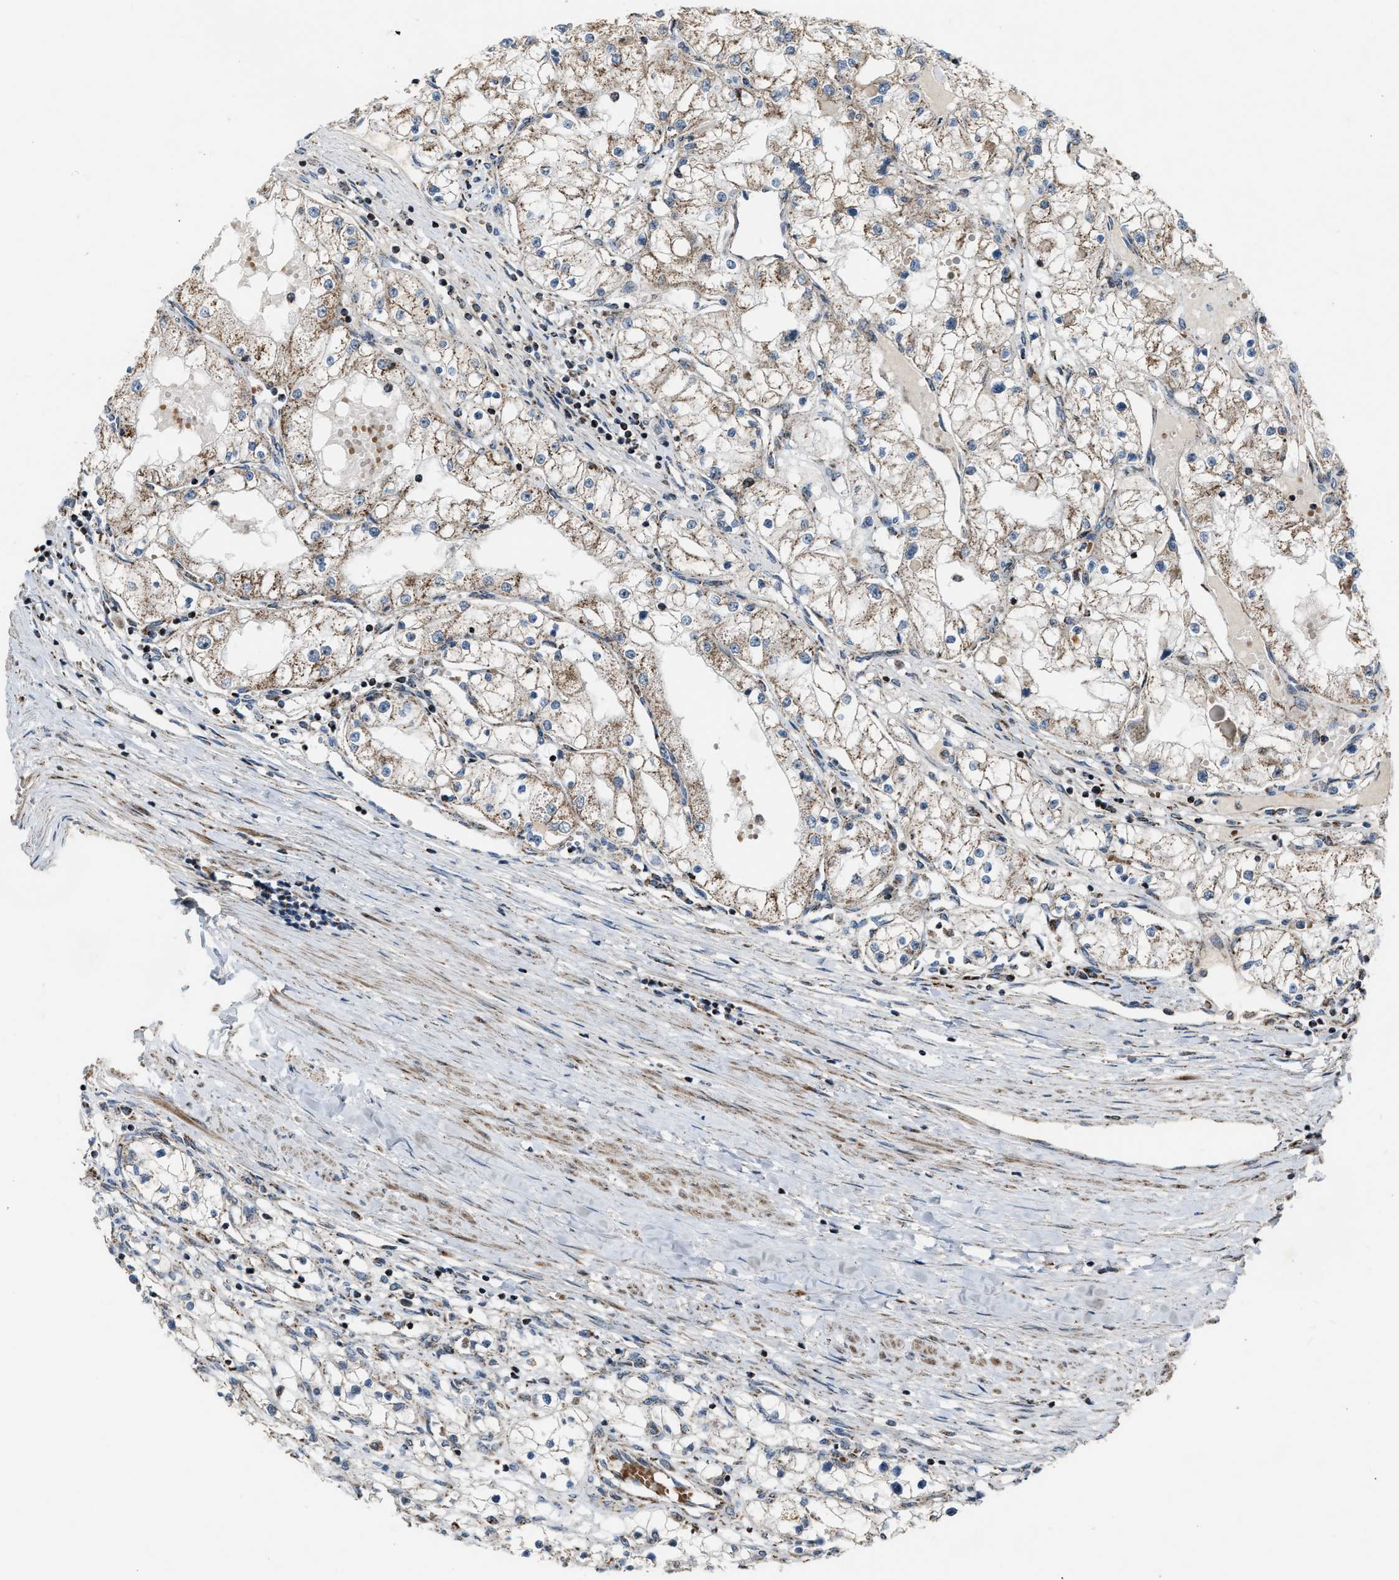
{"staining": {"intensity": "moderate", "quantity": ">75%", "location": "cytoplasmic/membranous"}, "tissue": "renal cancer", "cell_type": "Tumor cells", "image_type": "cancer", "snomed": [{"axis": "morphology", "description": "Adenocarcinoma, NOS"}, {"axis": "topography", "description": "Kidney"}], "caption": "The immunohistochemical stain labels moderate cytoplasmic/membranous expression in tumor cells of adenocarcinoma (renal) tissue.", "gene": "CHN2", "patient": {"sex": "male", "age": 68}}